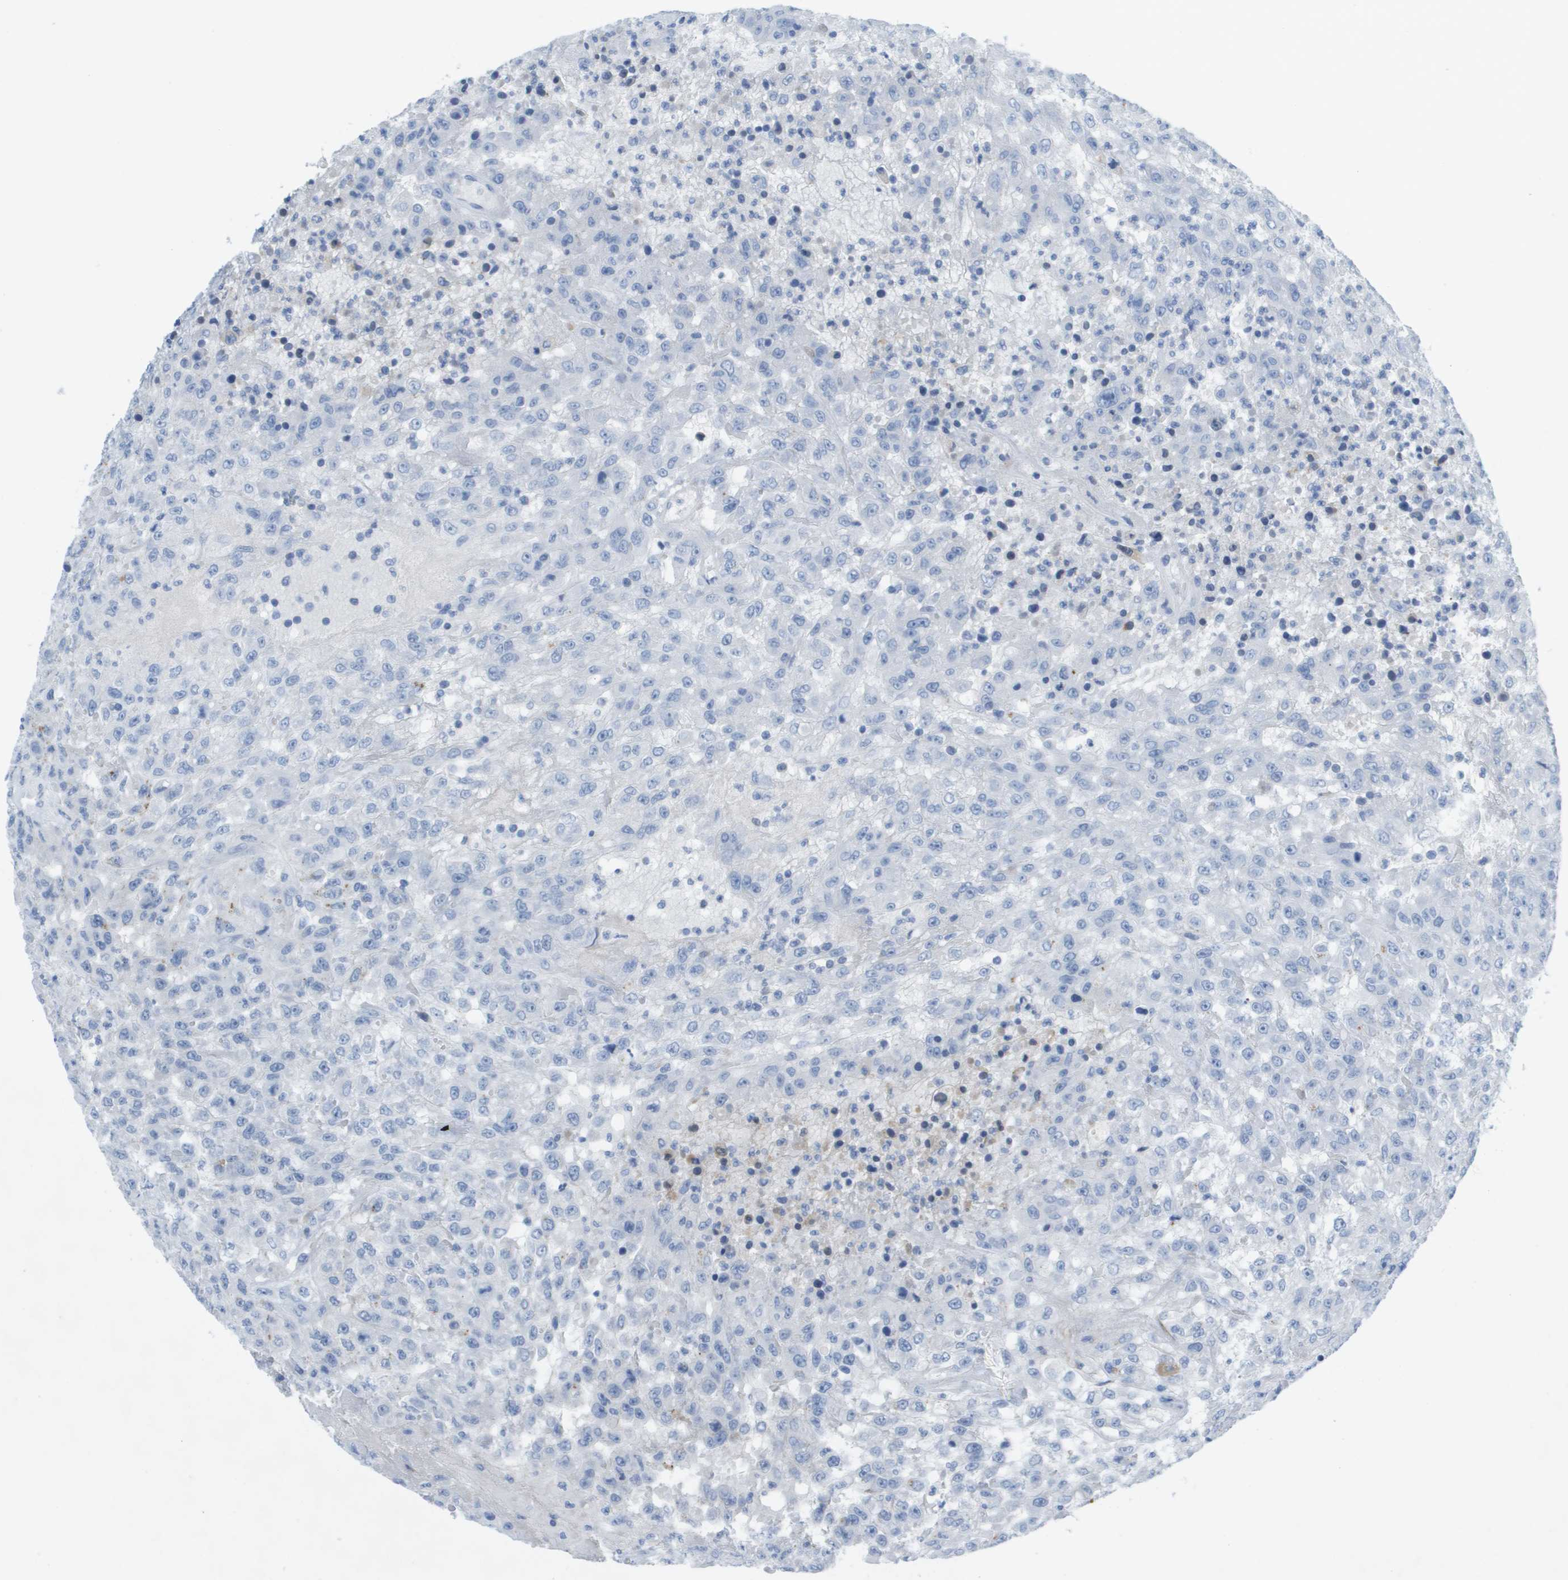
{"staining": {"intensity": "negative", "quantity": "none", "location": "none"}, "tissue": "urothelial cancer", "cell_type": "Tumor cells", "image_type": "cancer", "snomed": [{"axis": "morphology", "description": "Urothelial carcinoma, High grade"}, {"axis": "topography", "description": "Urinary bladder"}], "caption": "Human urothelial cancer stained for a protein using immunohistochemistry (IHC) exhibits no expression in tumor cells.", "gene": "GPR18", "patient": {"sex": "male", "age": 46}}